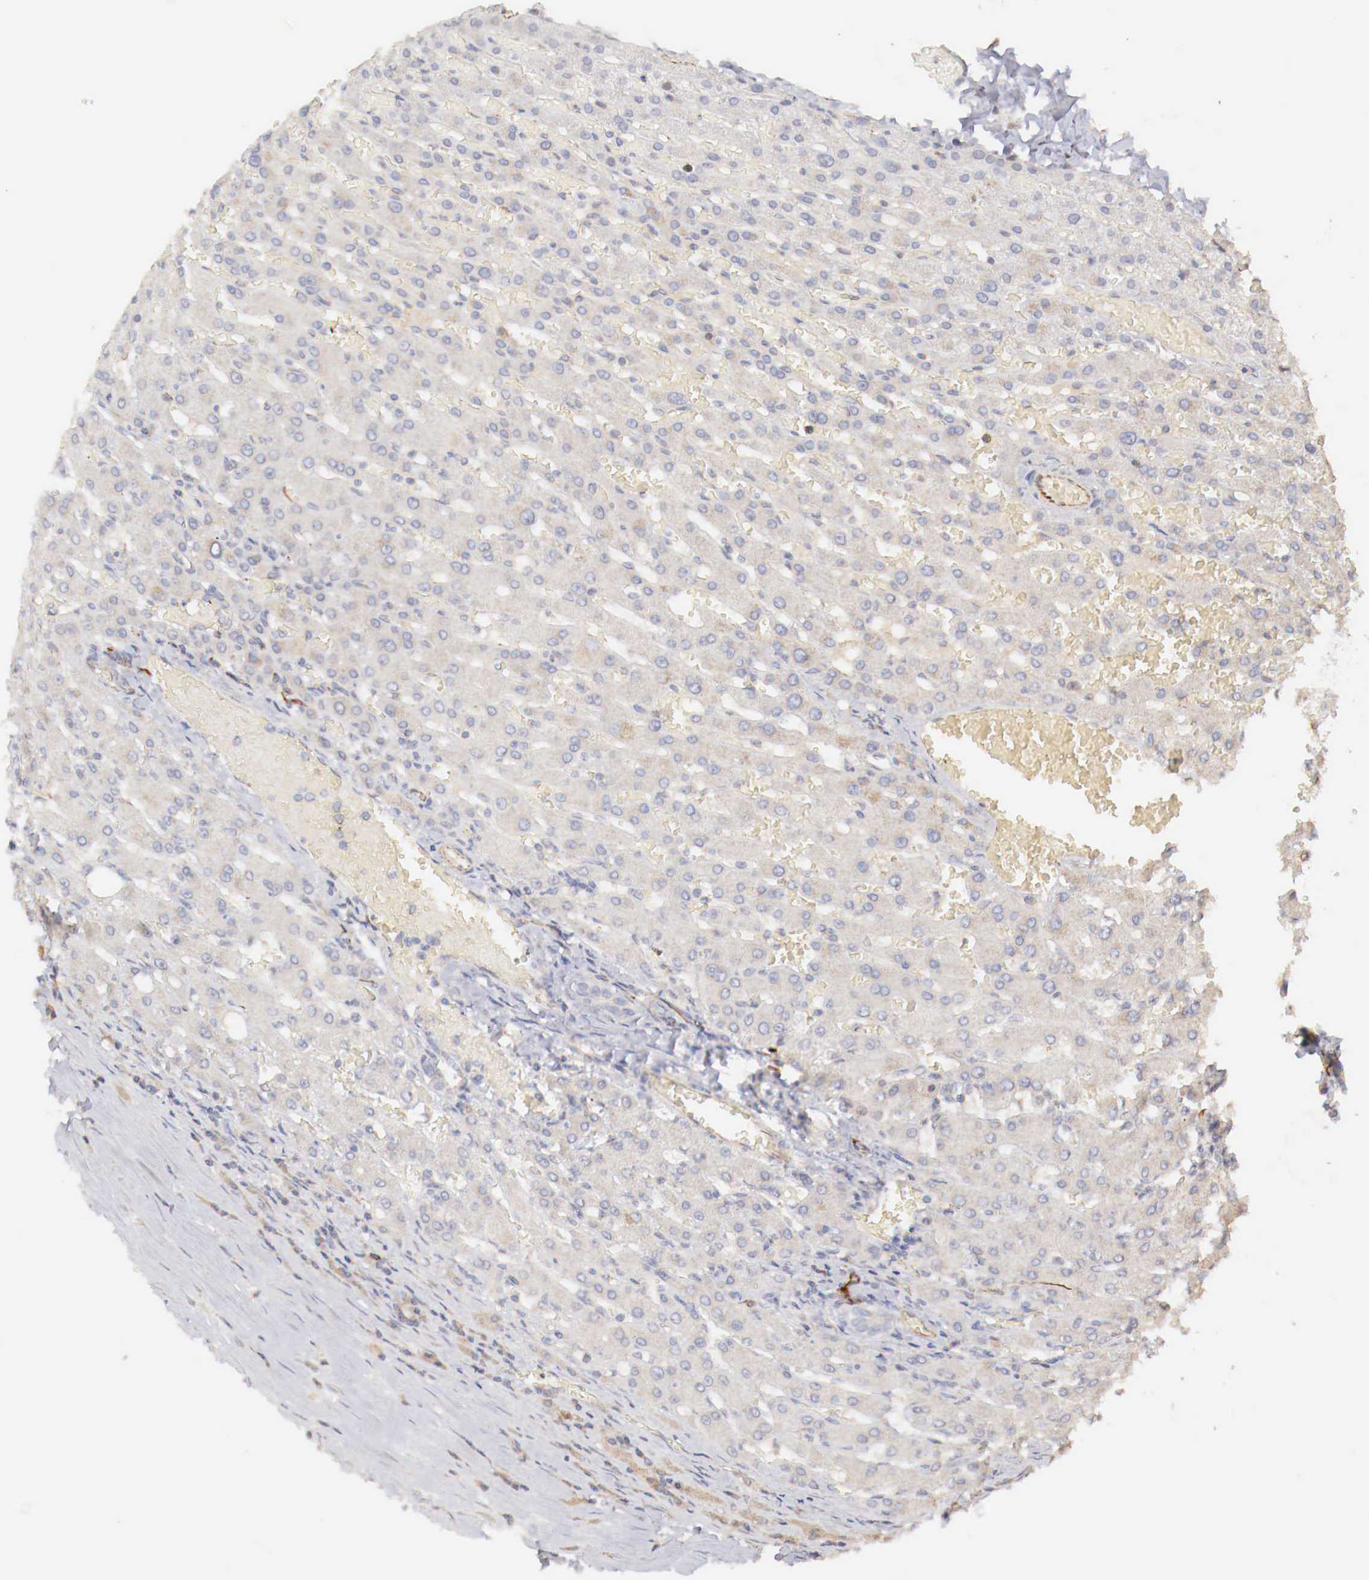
{"staining": {"intensity": "negative", "quantity": "none", "location": "none"}, "tissue": "liver", "cell_type": "Cholangiocytes", "image_type": "normal", "snomed": [{"axis": "morphology", "description": "Normal tissue, NOS"}, {"axis": "topography", "description": "Liver"}], "caption": "IHC photomicrograph of normal liver: liver stained with DAB displays no significant protein staining in cholangiocytes.", "gene": "WT1", "patient": {"sex": "female", "age": 30}}